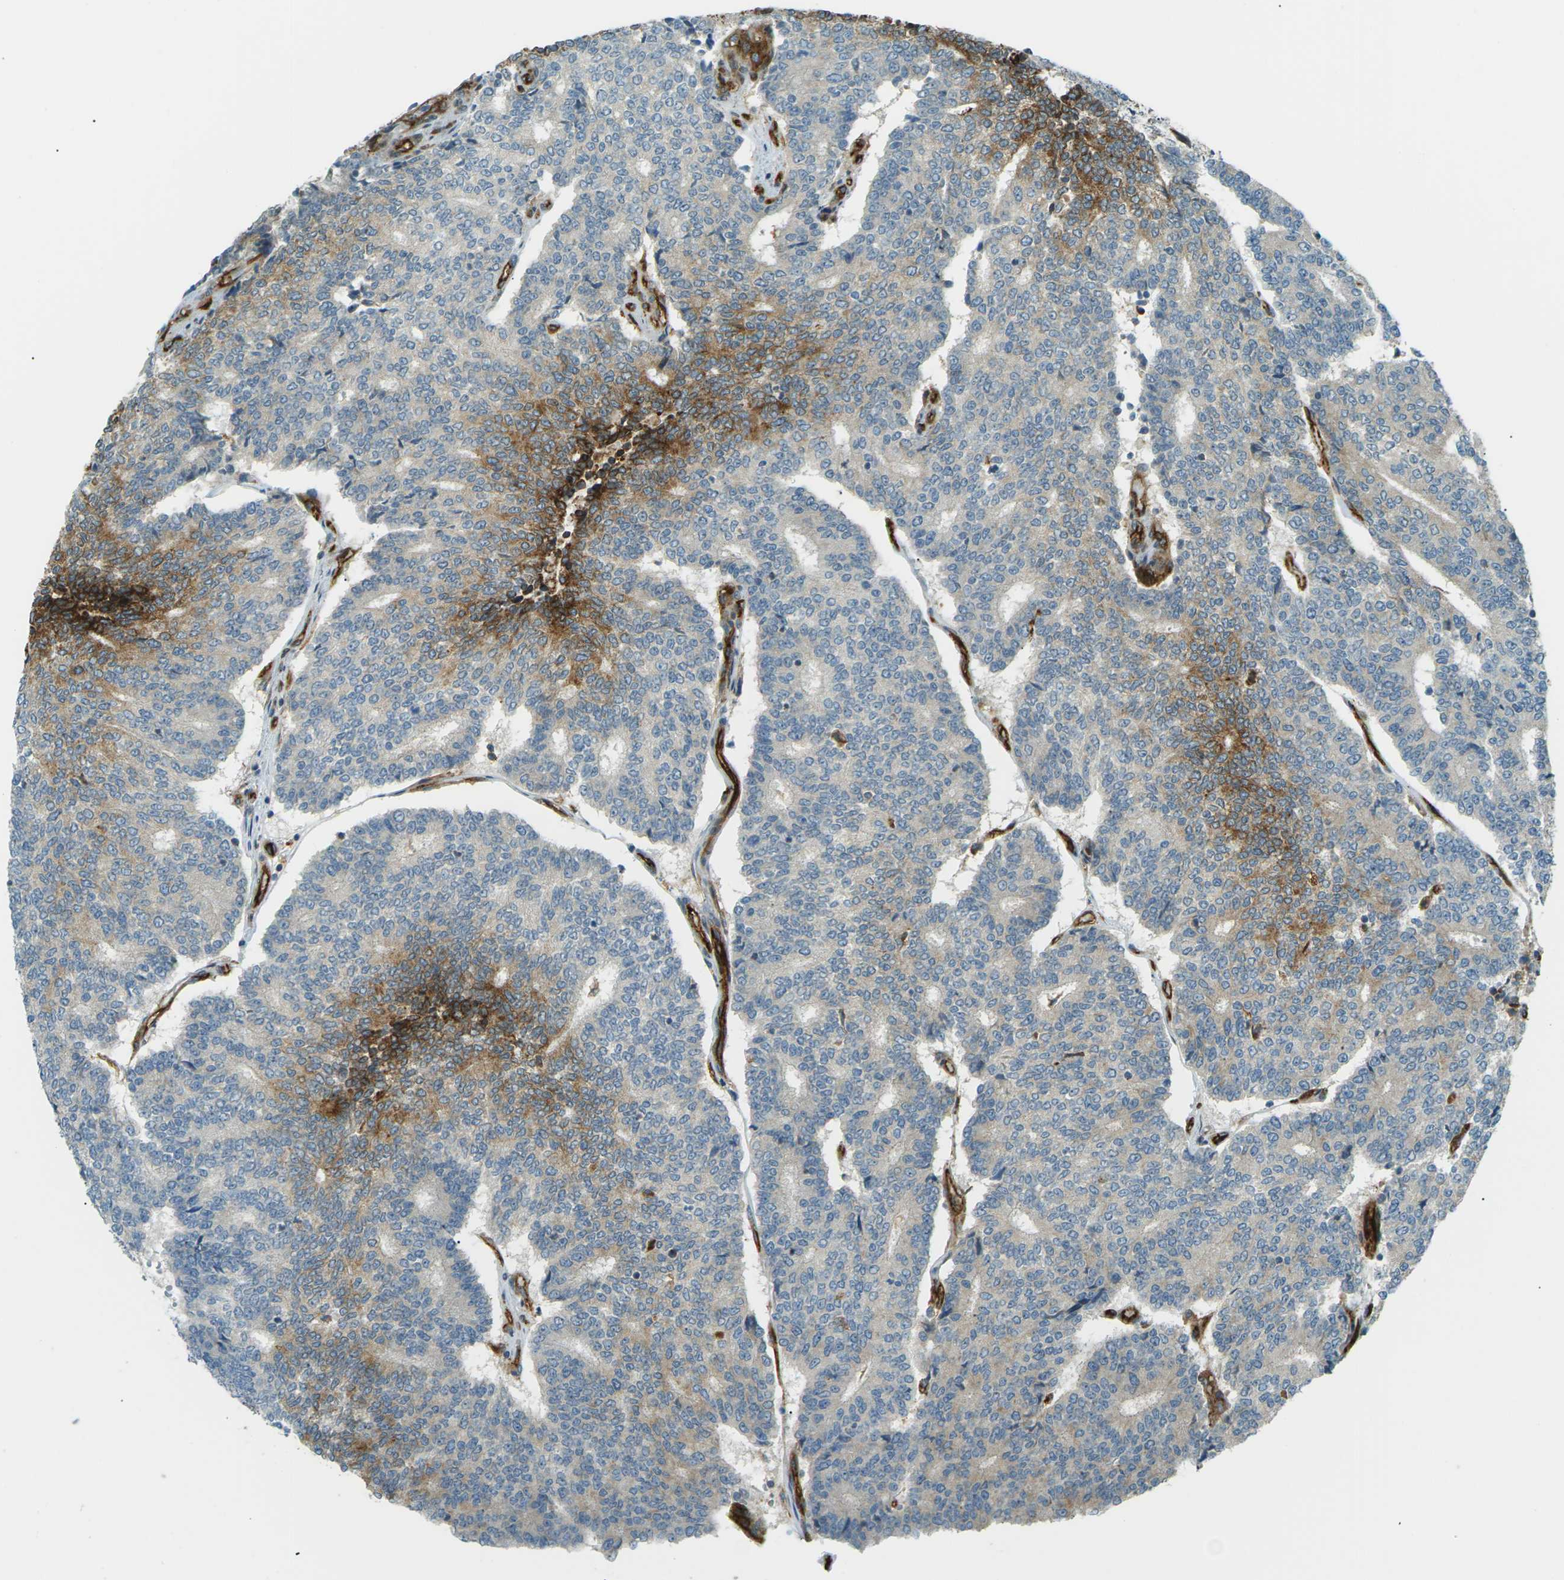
{"staining": {"intensity": "moderate", "quantity": "<25%", "location": "cytoplasmic/membranous"}, "tissue": "prostate cancer", "cell_type": "Tumor cells", "image_type": "cancer", "snomed": [{"axis": "morphology", "description": "Normal tissue, NOS"}, {"axis": "morphology", "description": "Adenocarcinoma, High grade"}, {"axis": "topography", "description": "Prostate"}, {"axis": "topography", "description": "Seminal veicle"}], "caption": "Immunohistochemical staining of human high-grade adenocarcinoma (prostate) exhibits moderate cytoplasmic/membranous protein staining in about <25% of tumor cells.", "gene": "S1PR1", "patient": {"sex": "male", "age": 55}}